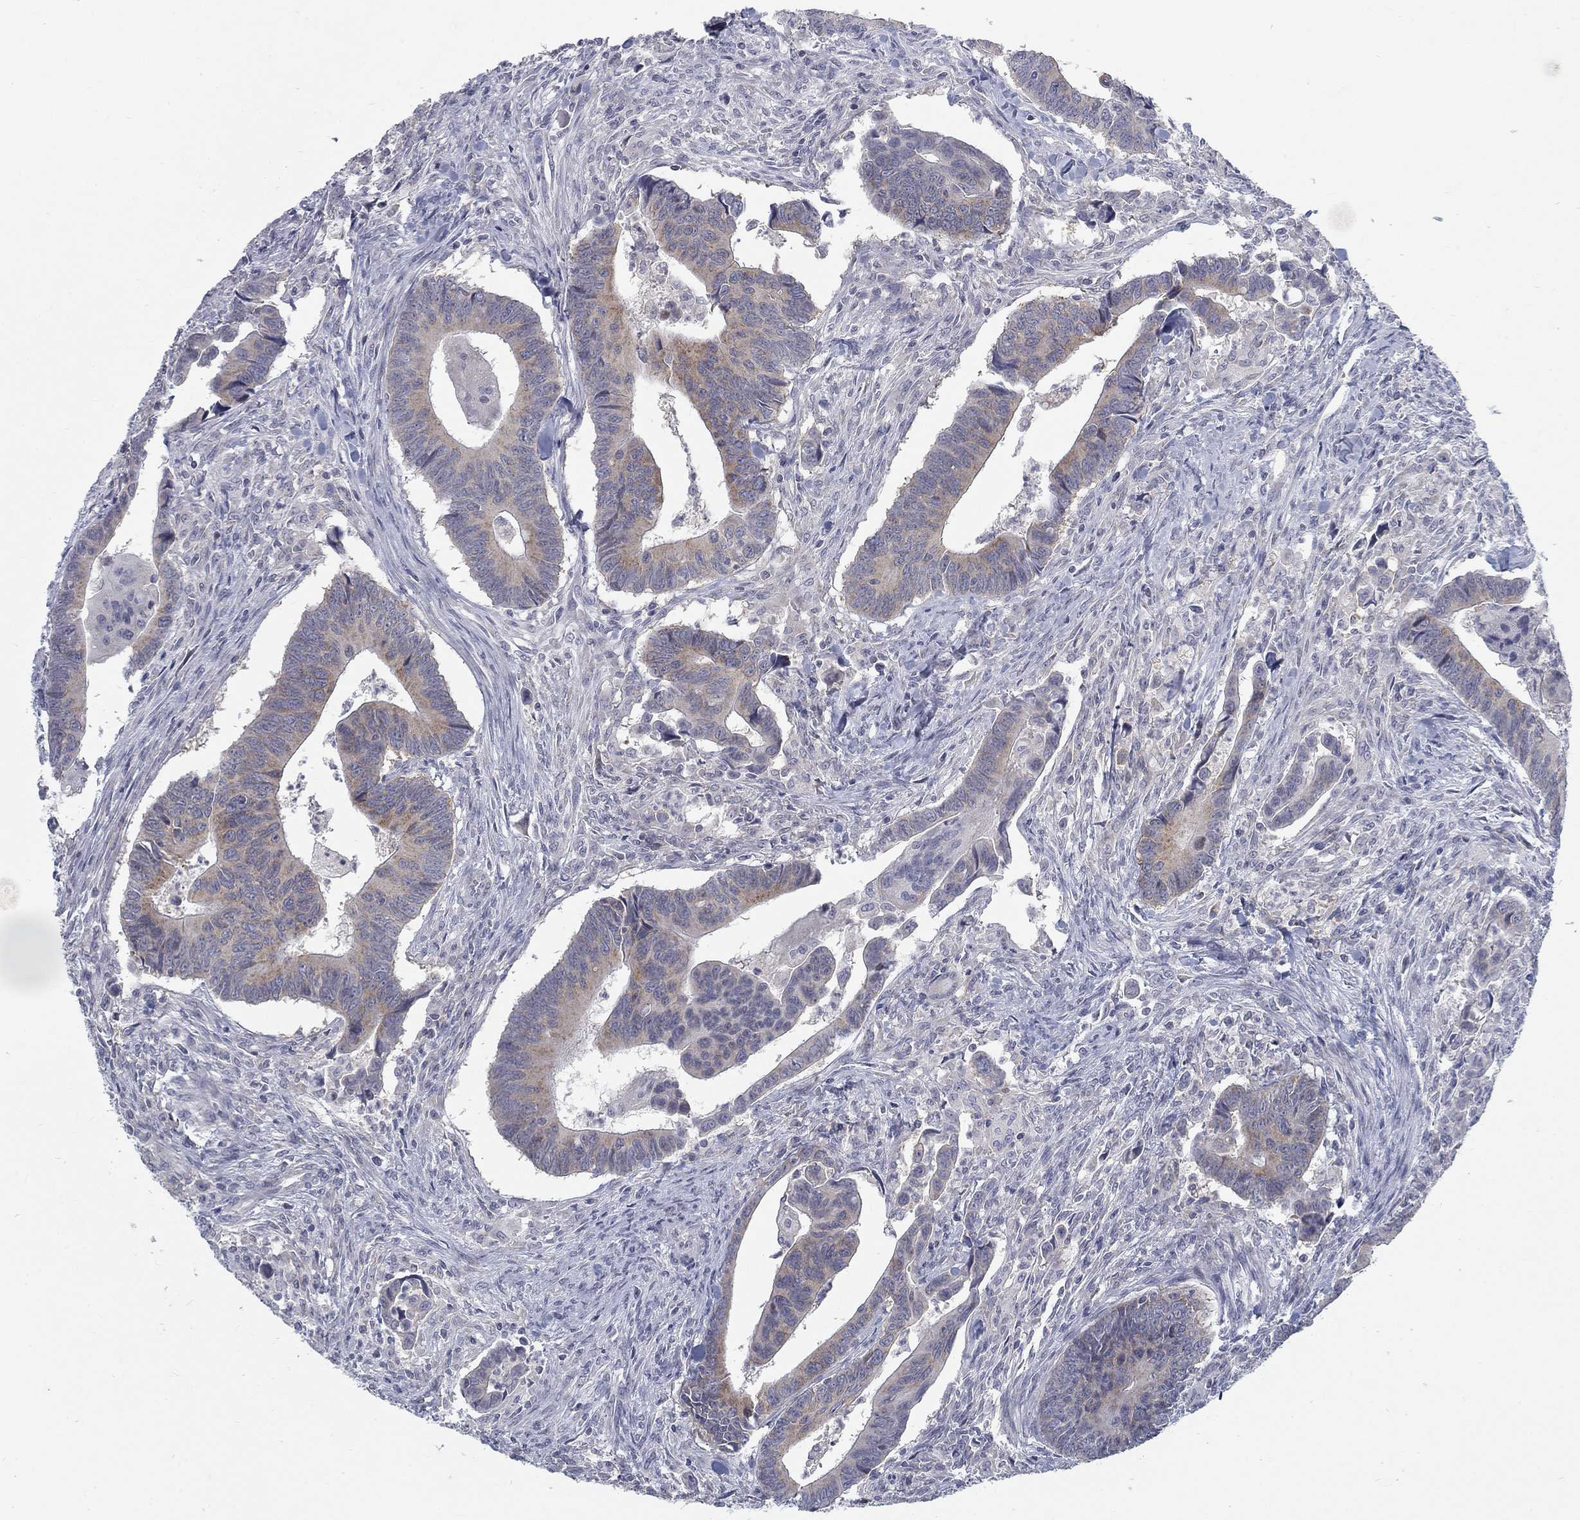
{"staining": {"intensity": "moderate", "quantity": "<25%", "location": "cytoplasmic/membranous"}, "tissue": "colorectal cancer", "cell_type": "Tumor cells", "image_type": "cancer", "snomed": [{"axis": "morphology", "description": "Adenocarcinoma, NOS"}, {"axis": "topography", "description": "Rectum"}], "caption": "Immunohistochemical staining of colorectal adenocarcinoma displays moderate cytoplasmic/membranous protein positivity in approximately <25% of tumor cells. The protein of interest is shown in brown color, while the nuclei are stained blue.", "gene": "ATP1A3", "patient": {"sex": "male", "age": 67}}